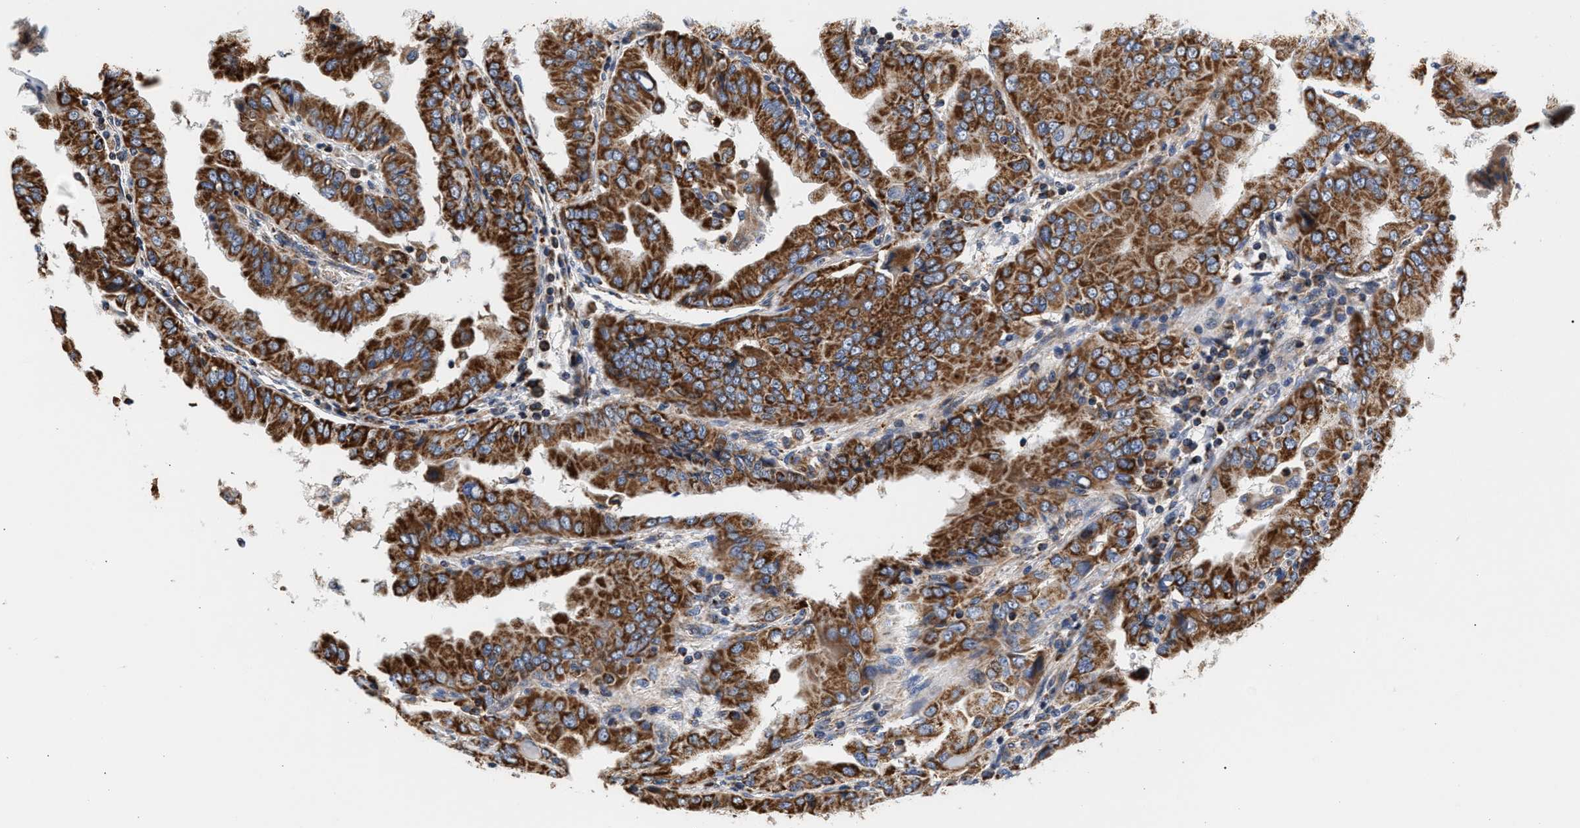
{"staining": {"intensity": "strong", "quantity": ">75%", "location": "cytoplasmic/membranous"}, "tissue": "thyroid cancer", "cell_type": "Tumor cells", "image_type": "cancer", "snomed": [{"axis": "morphology", "description": "Papillary adenocarcinoma, NOS"}, {"axis": "topography", "description": "Thyroid gland"}], "caption": "Immunohistochemical staining of thyroid papillary adenocarcinoma reveals high levels of strong cytoplasmic/membranous protein expression in about >75% of tumor cells.", "gene": "SGK1", "patient": {"sex": "male", "age": 33}}